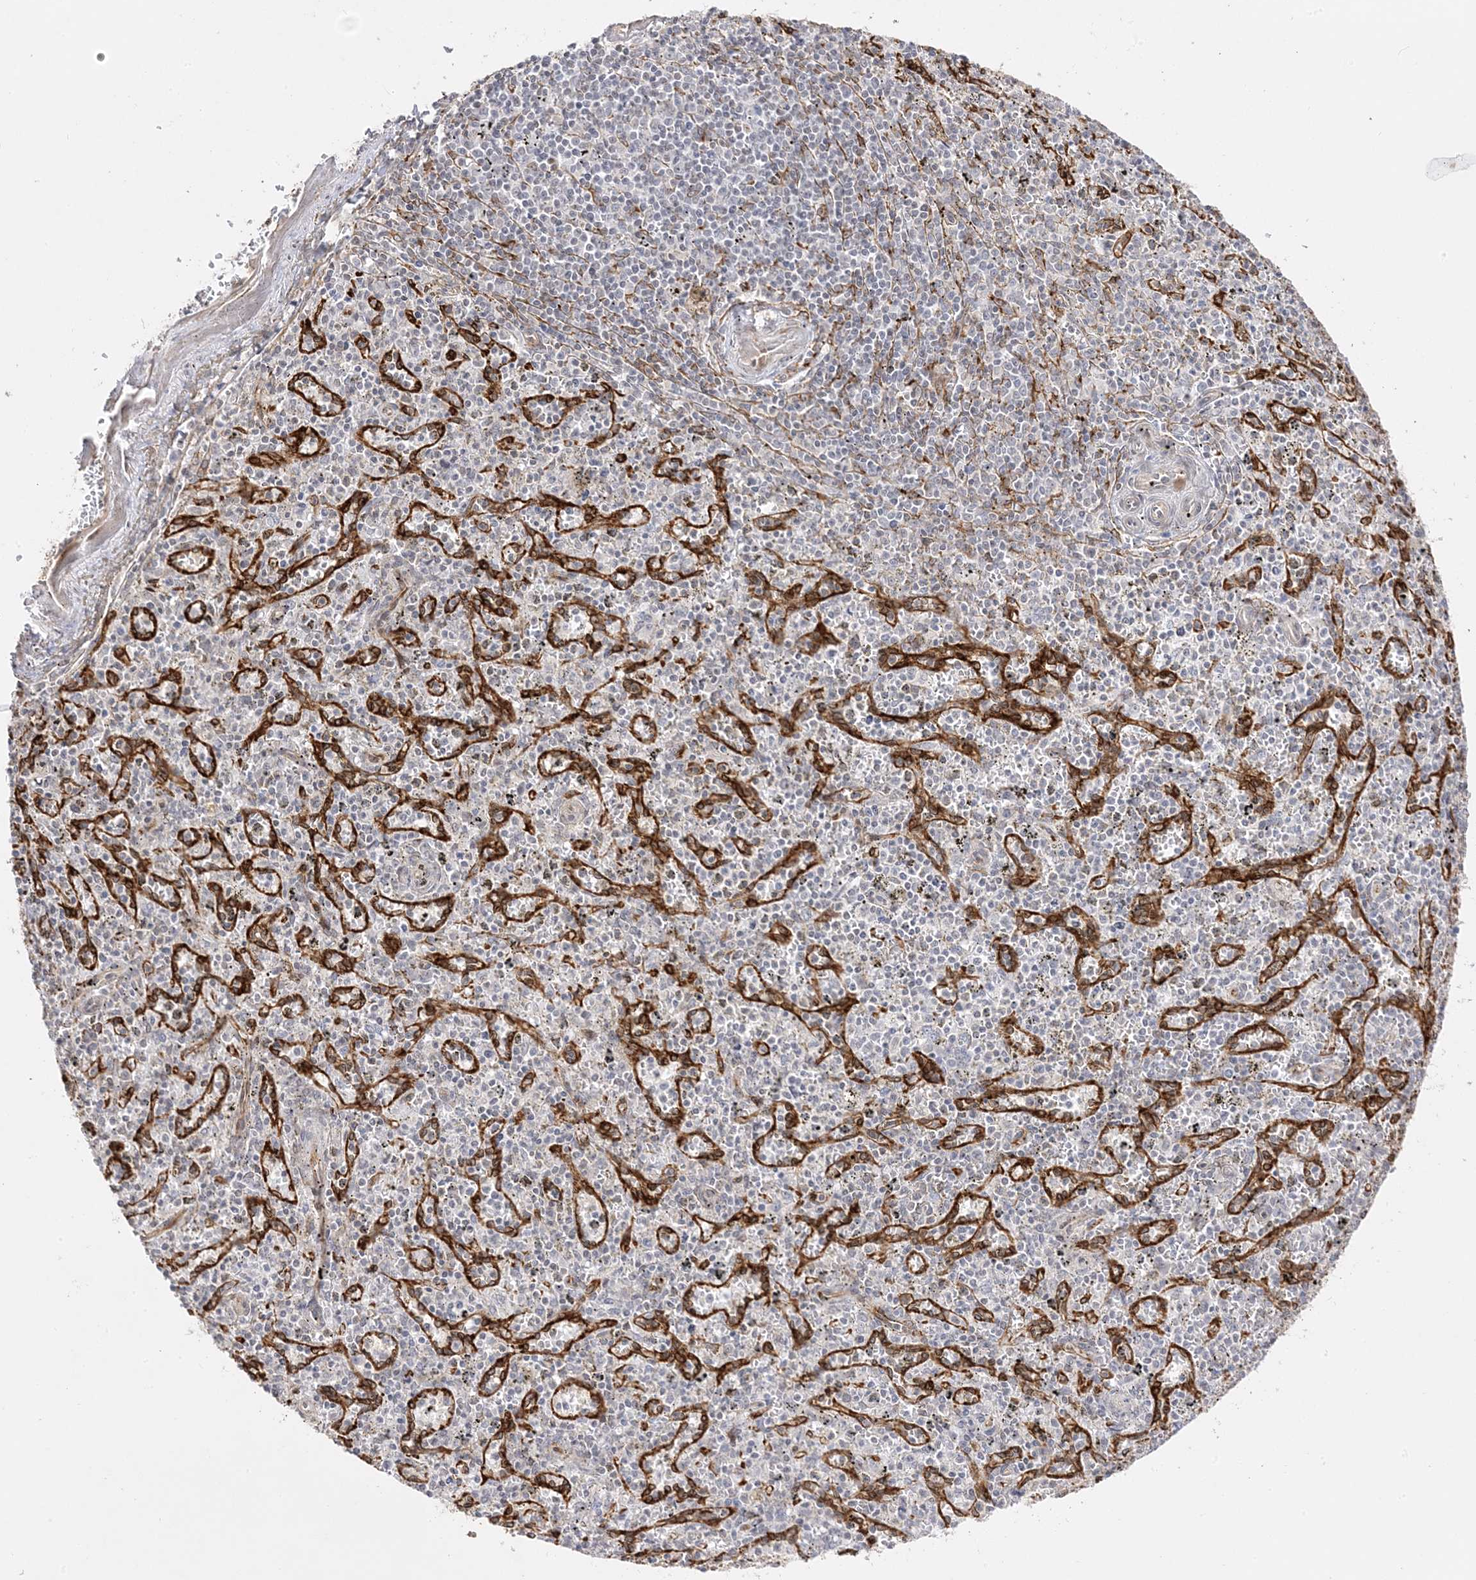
{"staining": {"intensity": "negative", "quantity": "none", "location": "none"}, "tissue": "spleen", "cell_type": "Cells in red pulp", "image_type": "normal", "snomed": [{"axis": "morphology", "description": "Normal tissue, NOS"}, {"axis": "topography", "description": "Spleen"}], "caption": "Cells in red pulp show no significant protein expression in unremarkable spleen.", "gene": "C2CD2", "patient": {"sex": "male", "age": 72}}